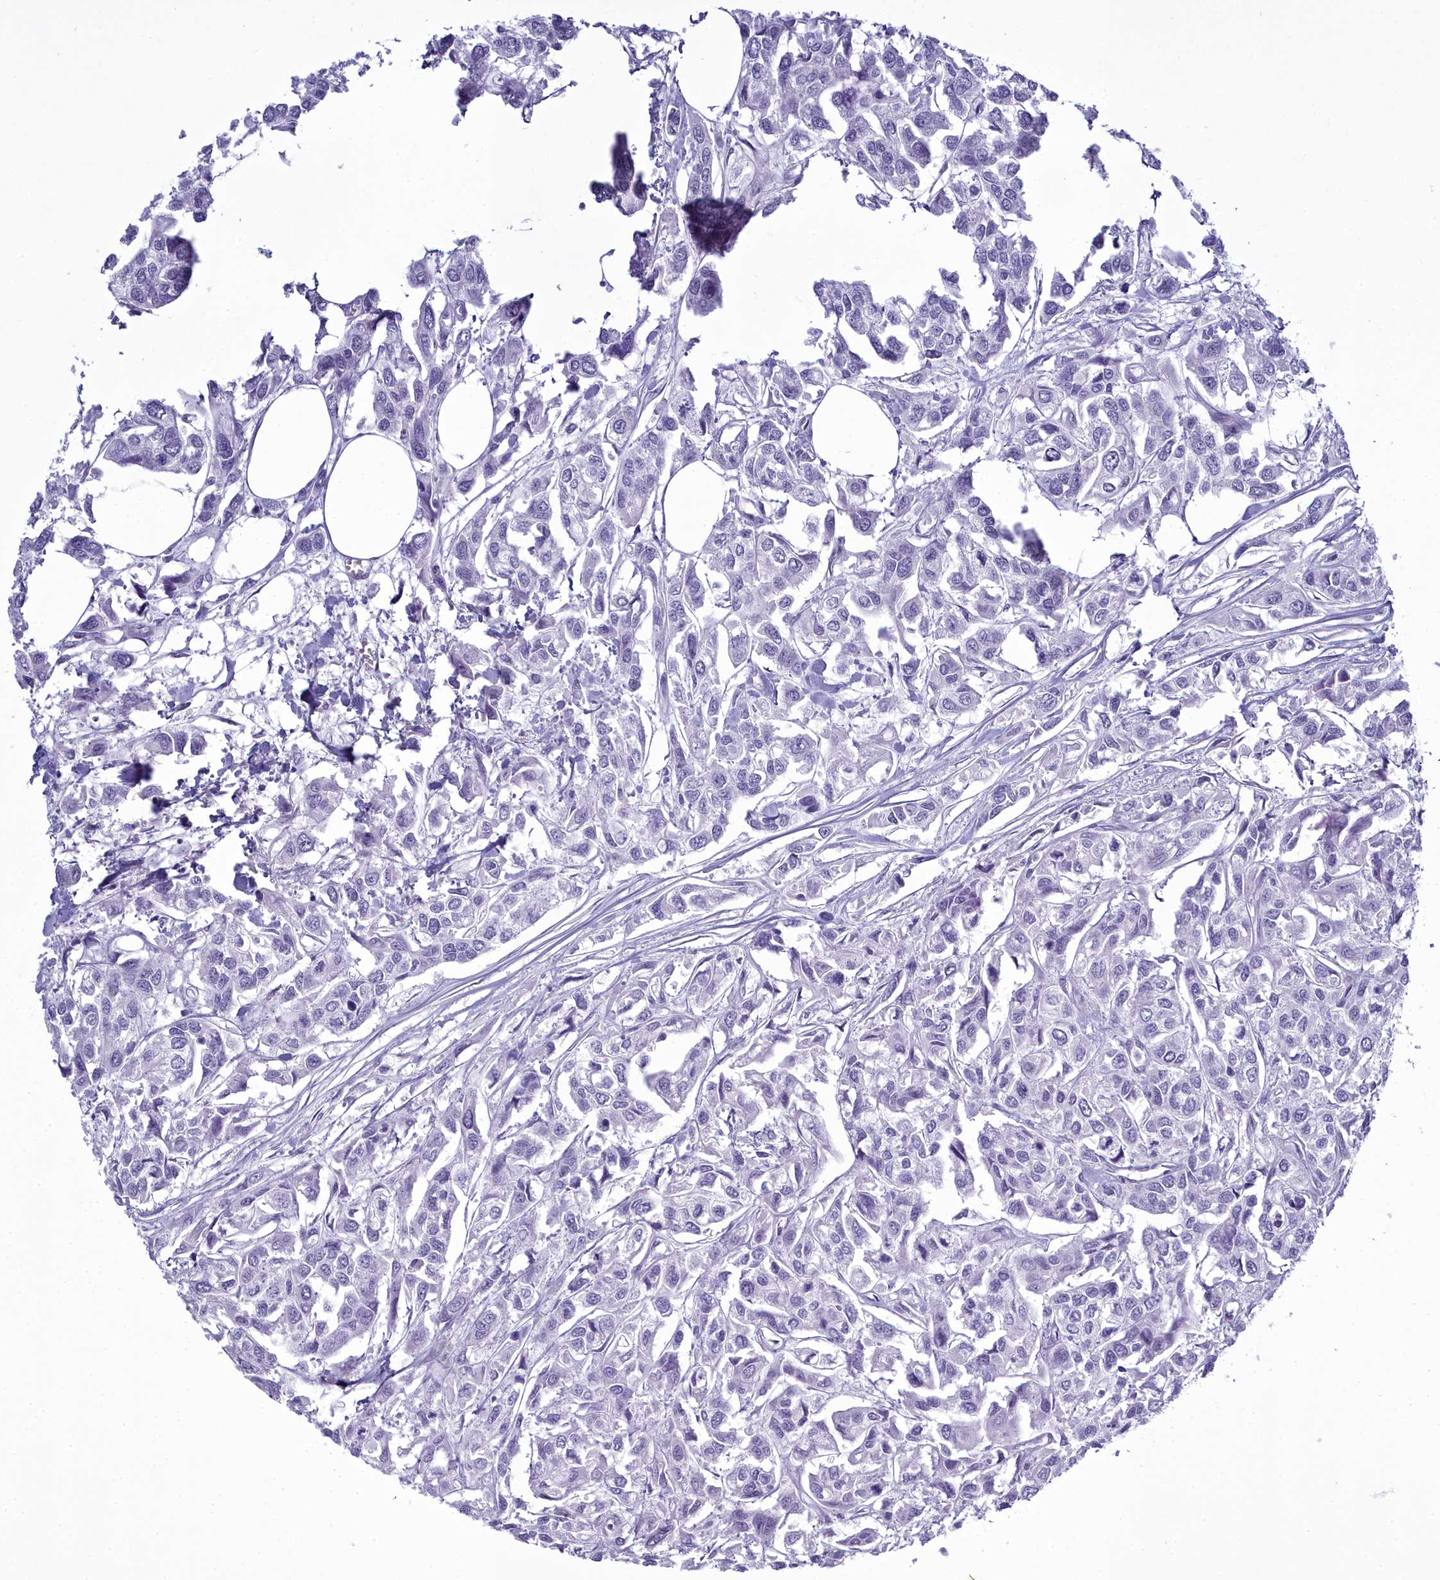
{"staining": {"intensity": "negative", "quantity": "none", "location": "none"}, "tissue": "urothelial cancer", "cell_type": "Tumor cells", "image_type": "cancer", "snomed": [{"axis": "morphology", "description": "Urothelial carcinoma, High grade"}, {"axis": "topography", "description": "Urinary bladder"}], "caption": "This is an immunohistochemistry image of urothelial carcinoma (high-grade). There is no positivity in tumor cells.", "gene": "MAP6", "patient": {"sex": "male", "age": 67}}